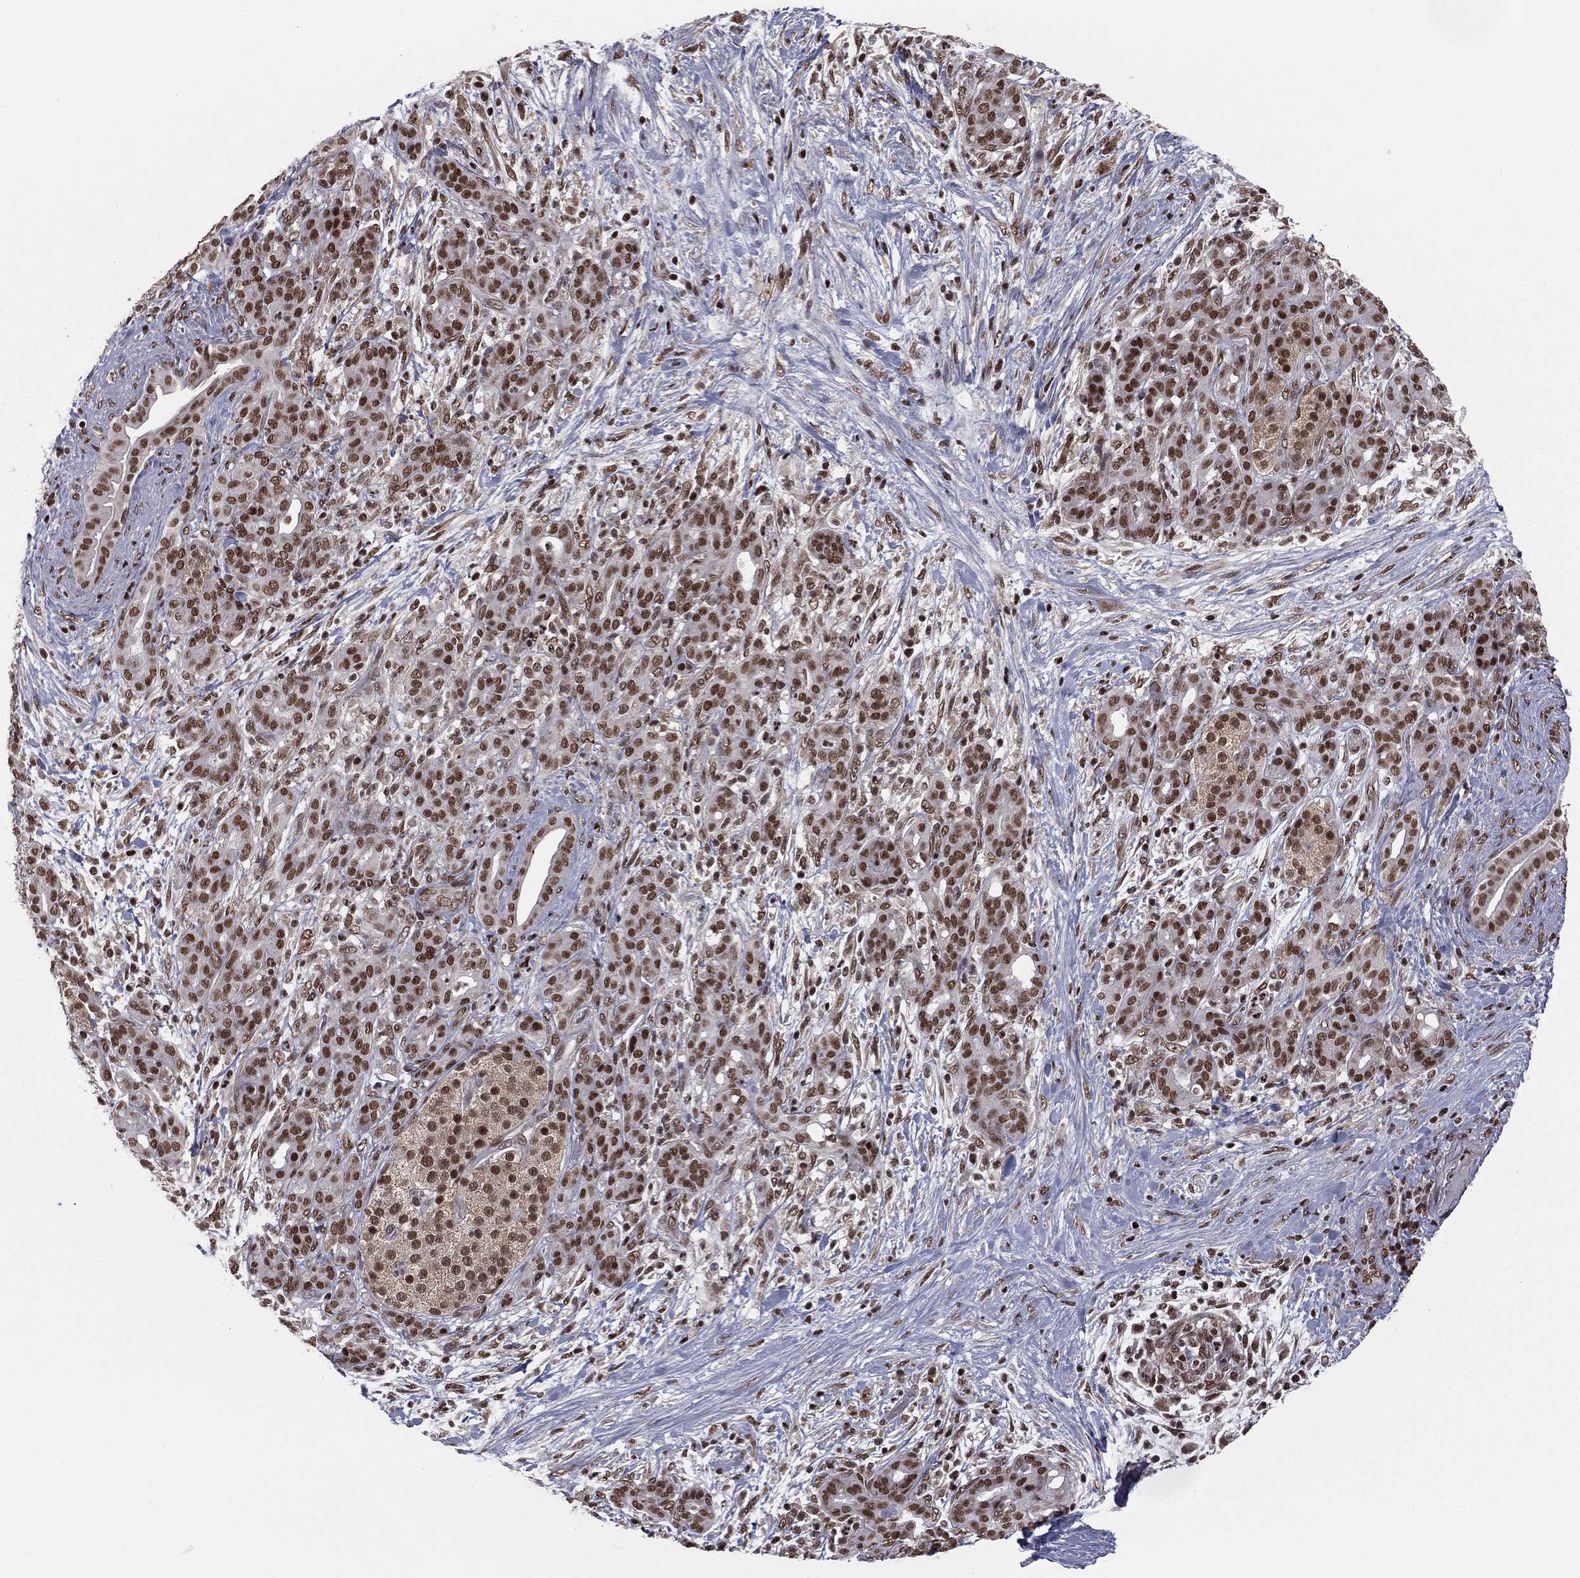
{"staining": {"intensity": "strong", "quantity": ">75%", "location": "nuclear"}, "tissue": "pancreatic cancer", "cell_type": "Tumor cells", "image_type": "cancer", "snomed": [{"axis": "morphology", "description": "Adenocarcinoma, NOS"}, {"axis": "topography", "description": "Pancreas"}], "caption": "The immunohistochemical stain shows strong nuclear expression in tumor cells of pancreatic cancer tissue.", "gene": "NFYB", "patient": {"sex": "male", "age": 44}}